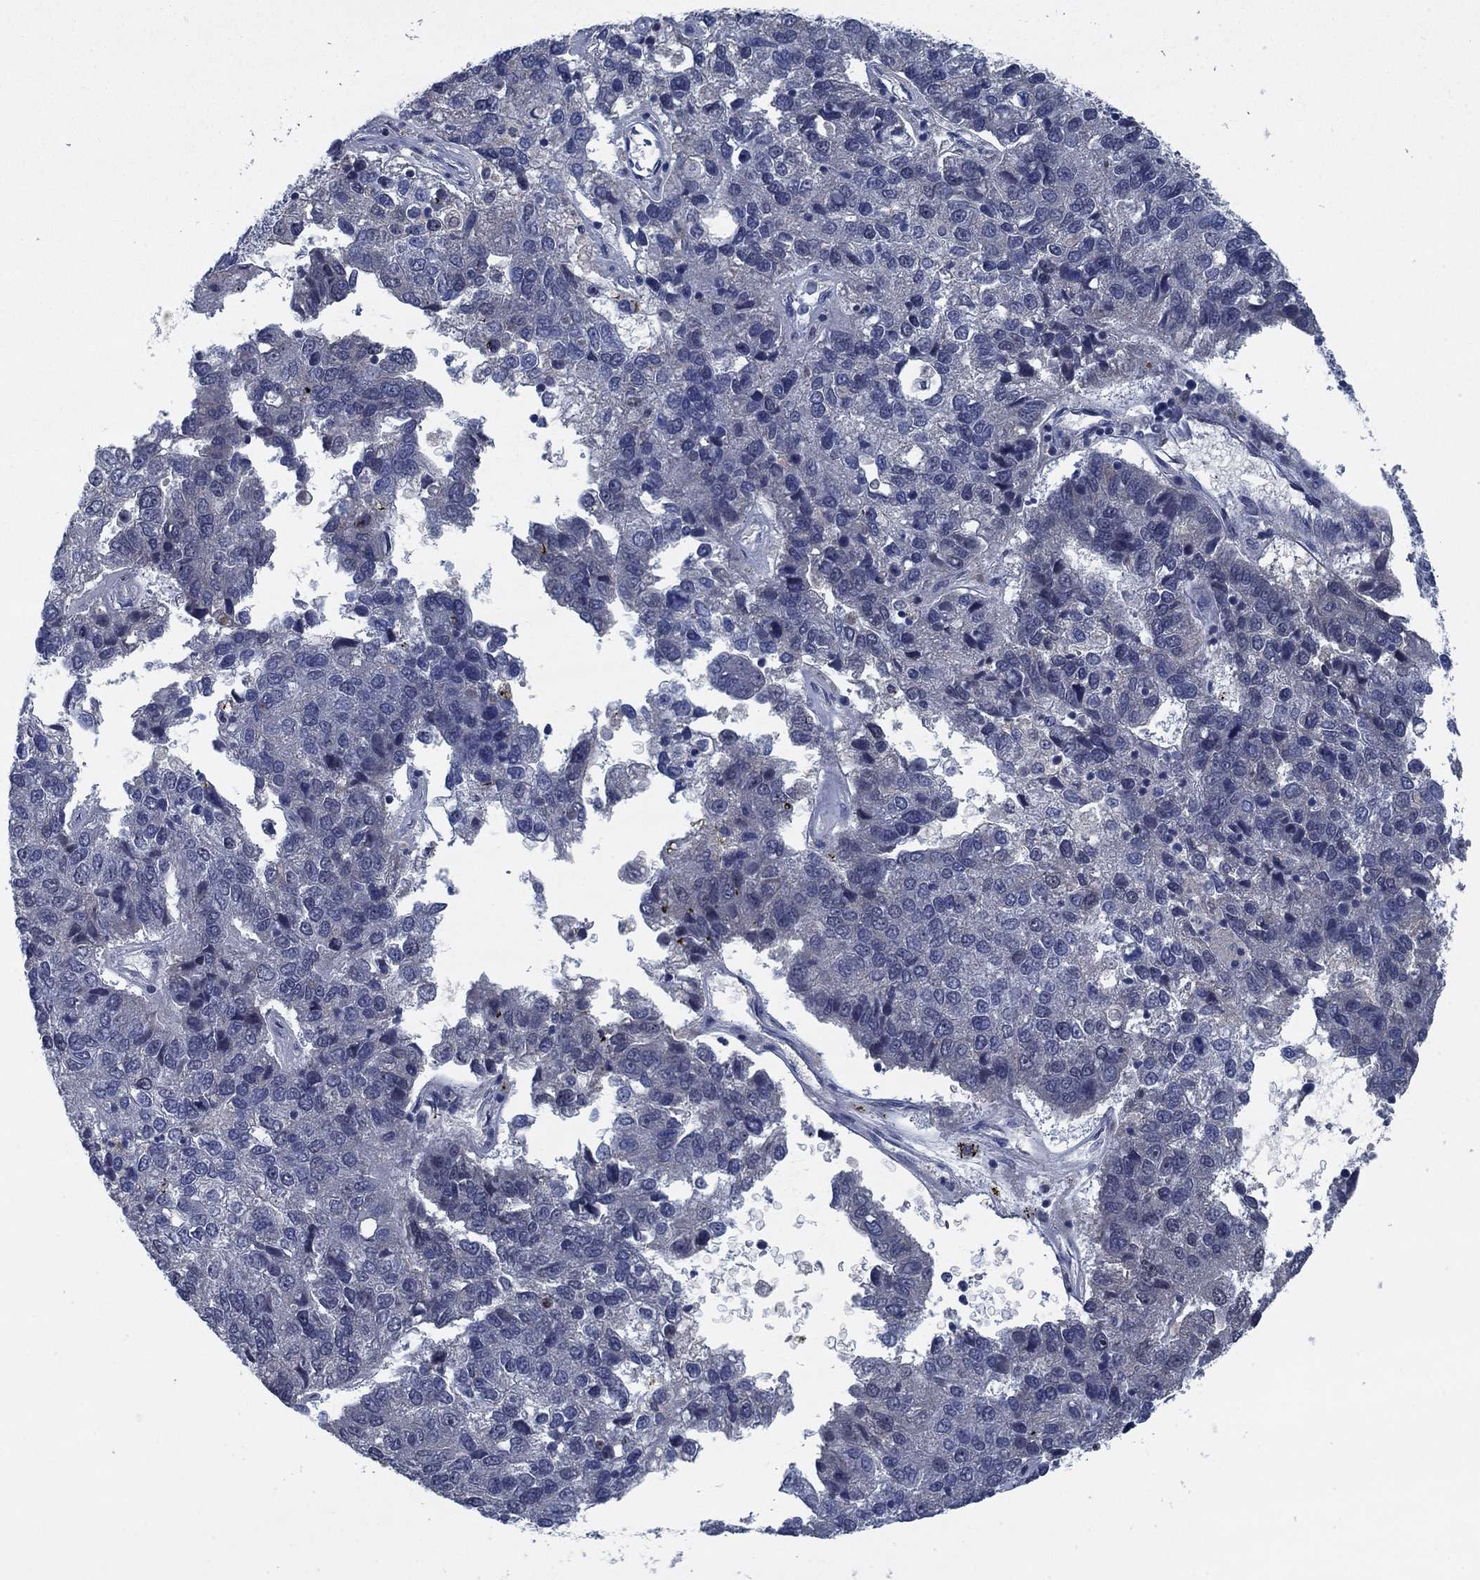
{"staining": {"intensity": "negative", "quantity": "none", "location": "none"}, "tissue": "pancreatic cancer", "cell_type": "Tumor cells", "image_type": "cancer", "snomed": [{"axis": "morphology", "description": "Adenocarcinoma, NOS"}, {"axis": "topography", "description": "Pancreas"}], "caption": "A high-resolution photomicrograph shows IHC staining of pancreatic cancer (adenocarcinoma), which reveals no significant positivity in tumor cells. Brightfield microscopy of immunohistochemistry stained with DAB (3,3'-diaminobenzidine) (brown) and hematoxylin (blue), captured at high magnification.", "gene": "PNMA8A", "patient": {"sex": "female", "age": 61}}